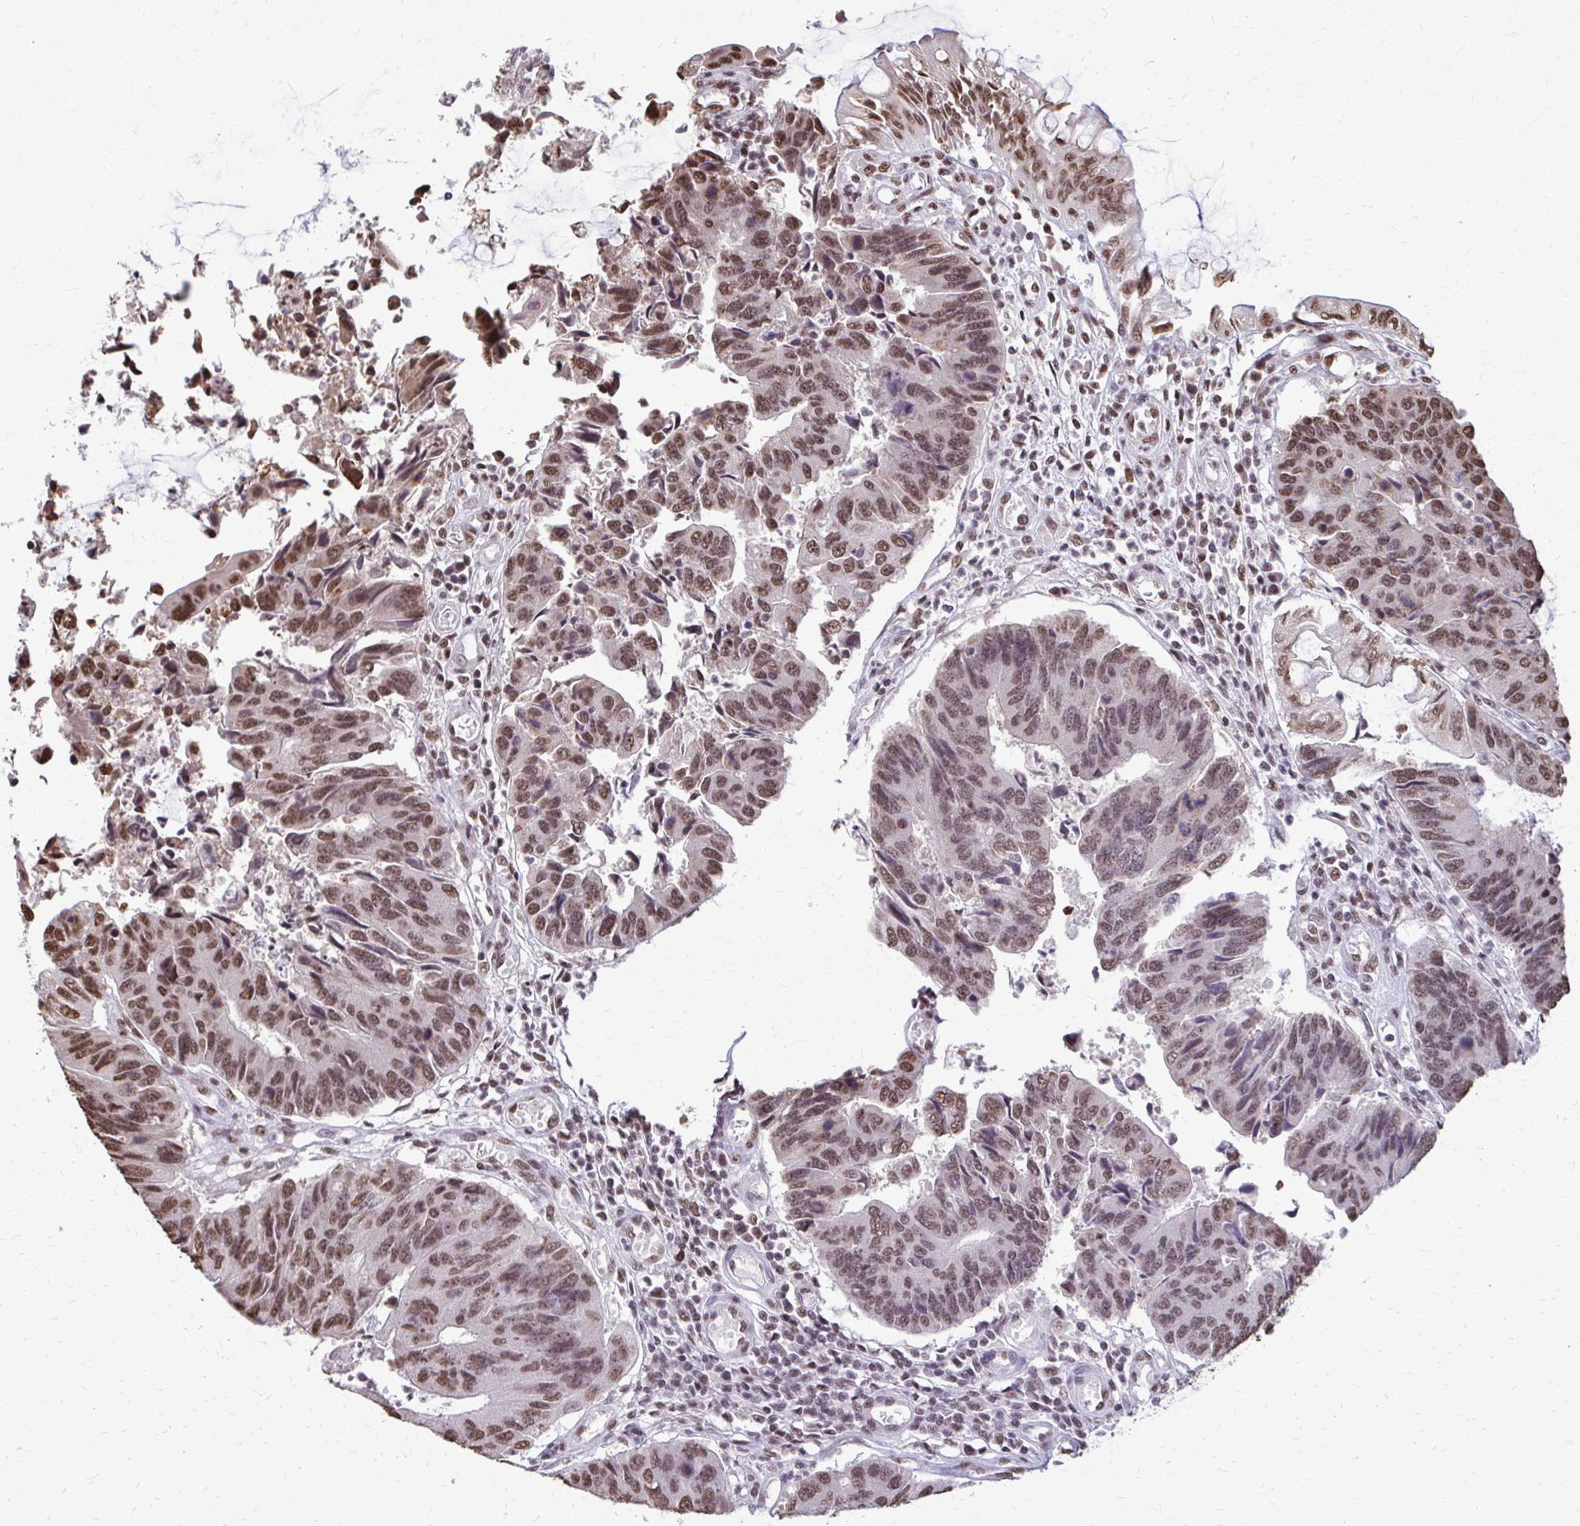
{"staining": {"intensity": "moderate", "quantity": ">75%", "location": "nuclear"}, "tissue": "colorectal cancer", "cell_type": "Tumor cells", "image_type": "cancer", "snomed": [{"axis": "morphology", "description": "Adenocarcinoma, NOS"}, {"axis": "topography", "description": "Colon"}], "caption": "Colorectal cancer (adenocarcinoma) was stained to show a protein in brown. There is medium levels of moderate nuclear positivity in approximately >75% of tumor cells. The staining was performed using DAB (3,3'-diaminobenzidine) to visualize the protein expression in brown, while the nuclei were stained in blue with hematoxylin (Magnification: 20x).", "gene": "SNRPA", "patient": {"sex": "female", "age": 67}}